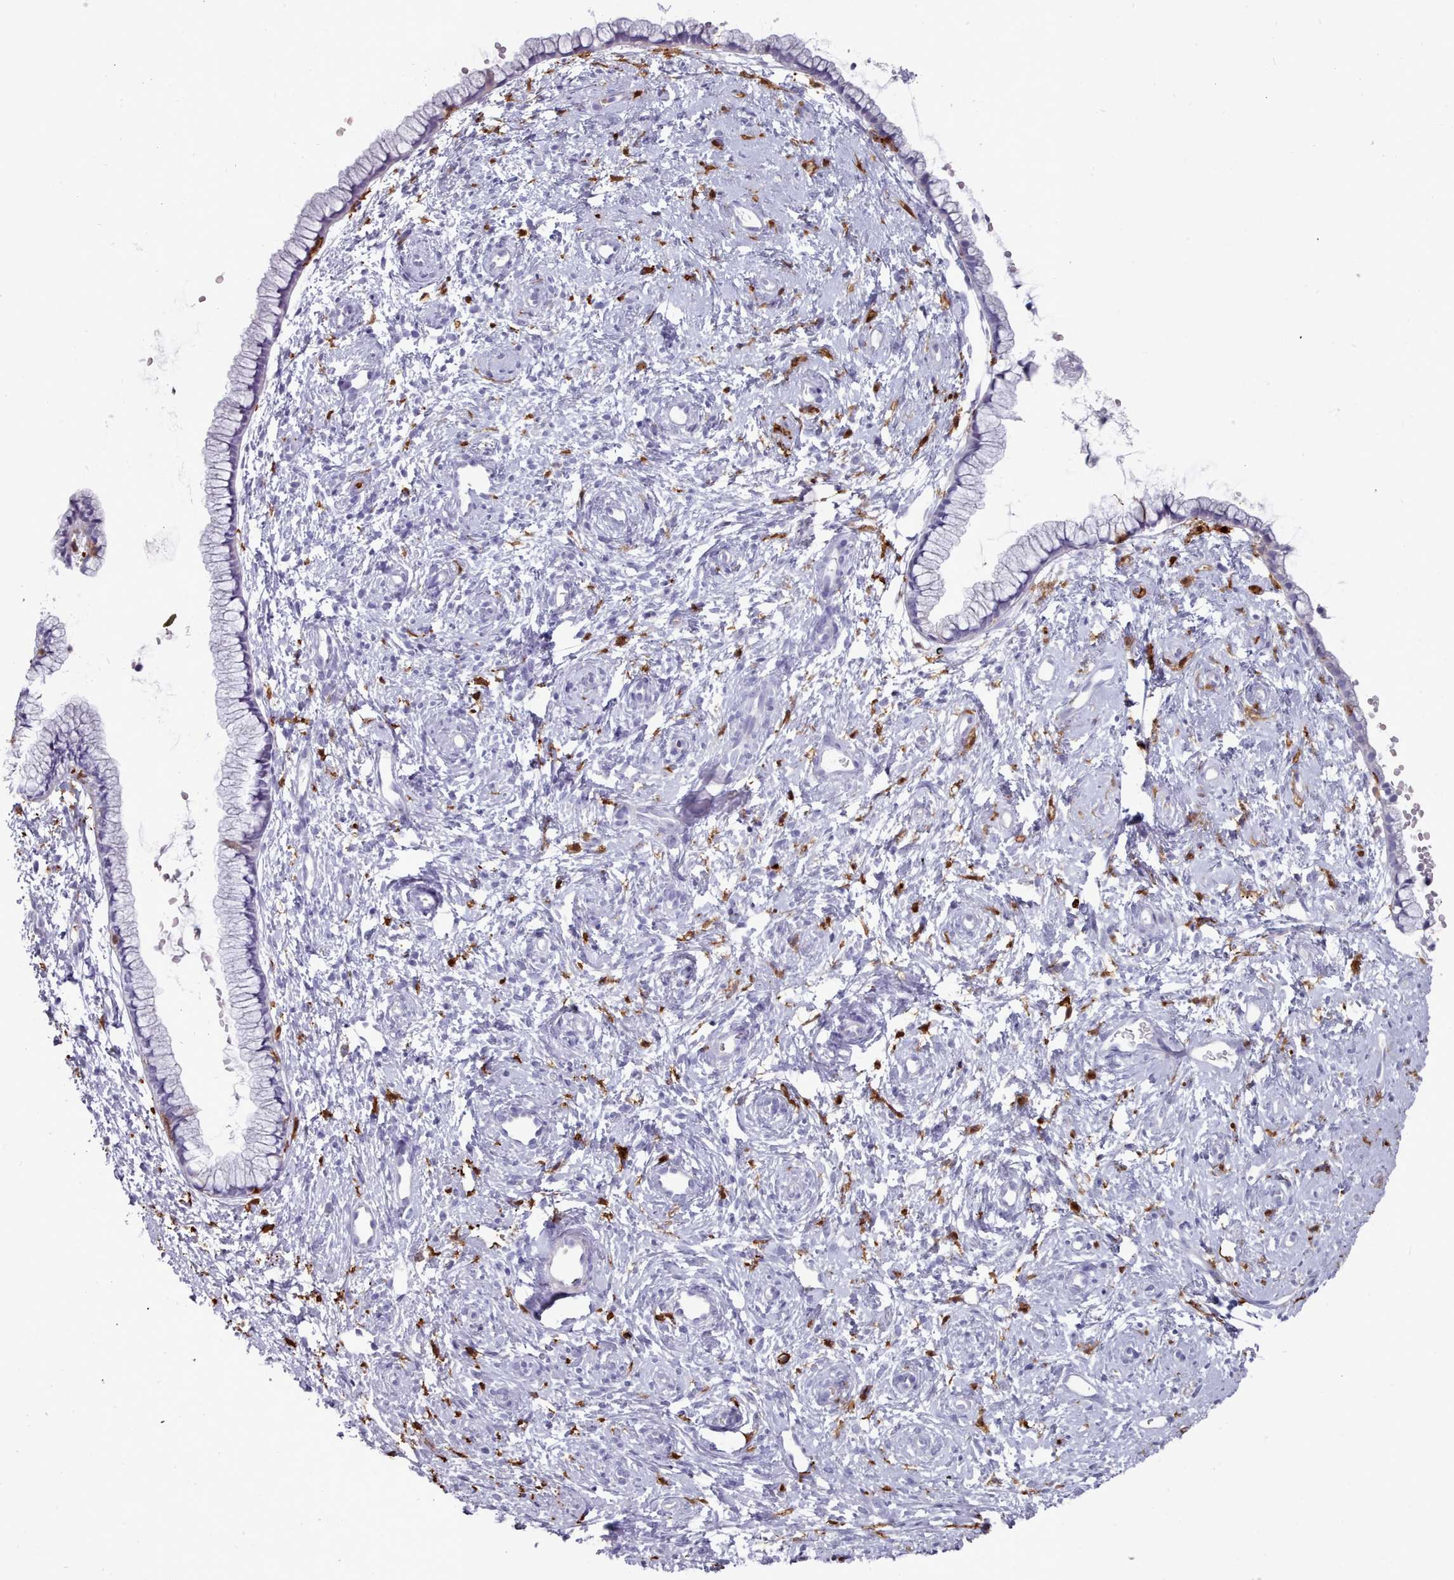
{"staining": {"intensity": "negative", "quantity": "none", "location": "none"}, "tissue": "cervix", "cell_type": "Glandular cells", "image_type": "normal", "snomed": [{"axis": "morphology", "description": "Normal tissue, NOS"}, {"axis": "topography", "description": "Cervix"}], "caption": "Human cervix stained for a protein using immunohistochemistry (IHC) demonstrates no staining in glandular cells.", "gene": "AIF1", "patient": {"sex": "female", "age": 57}}